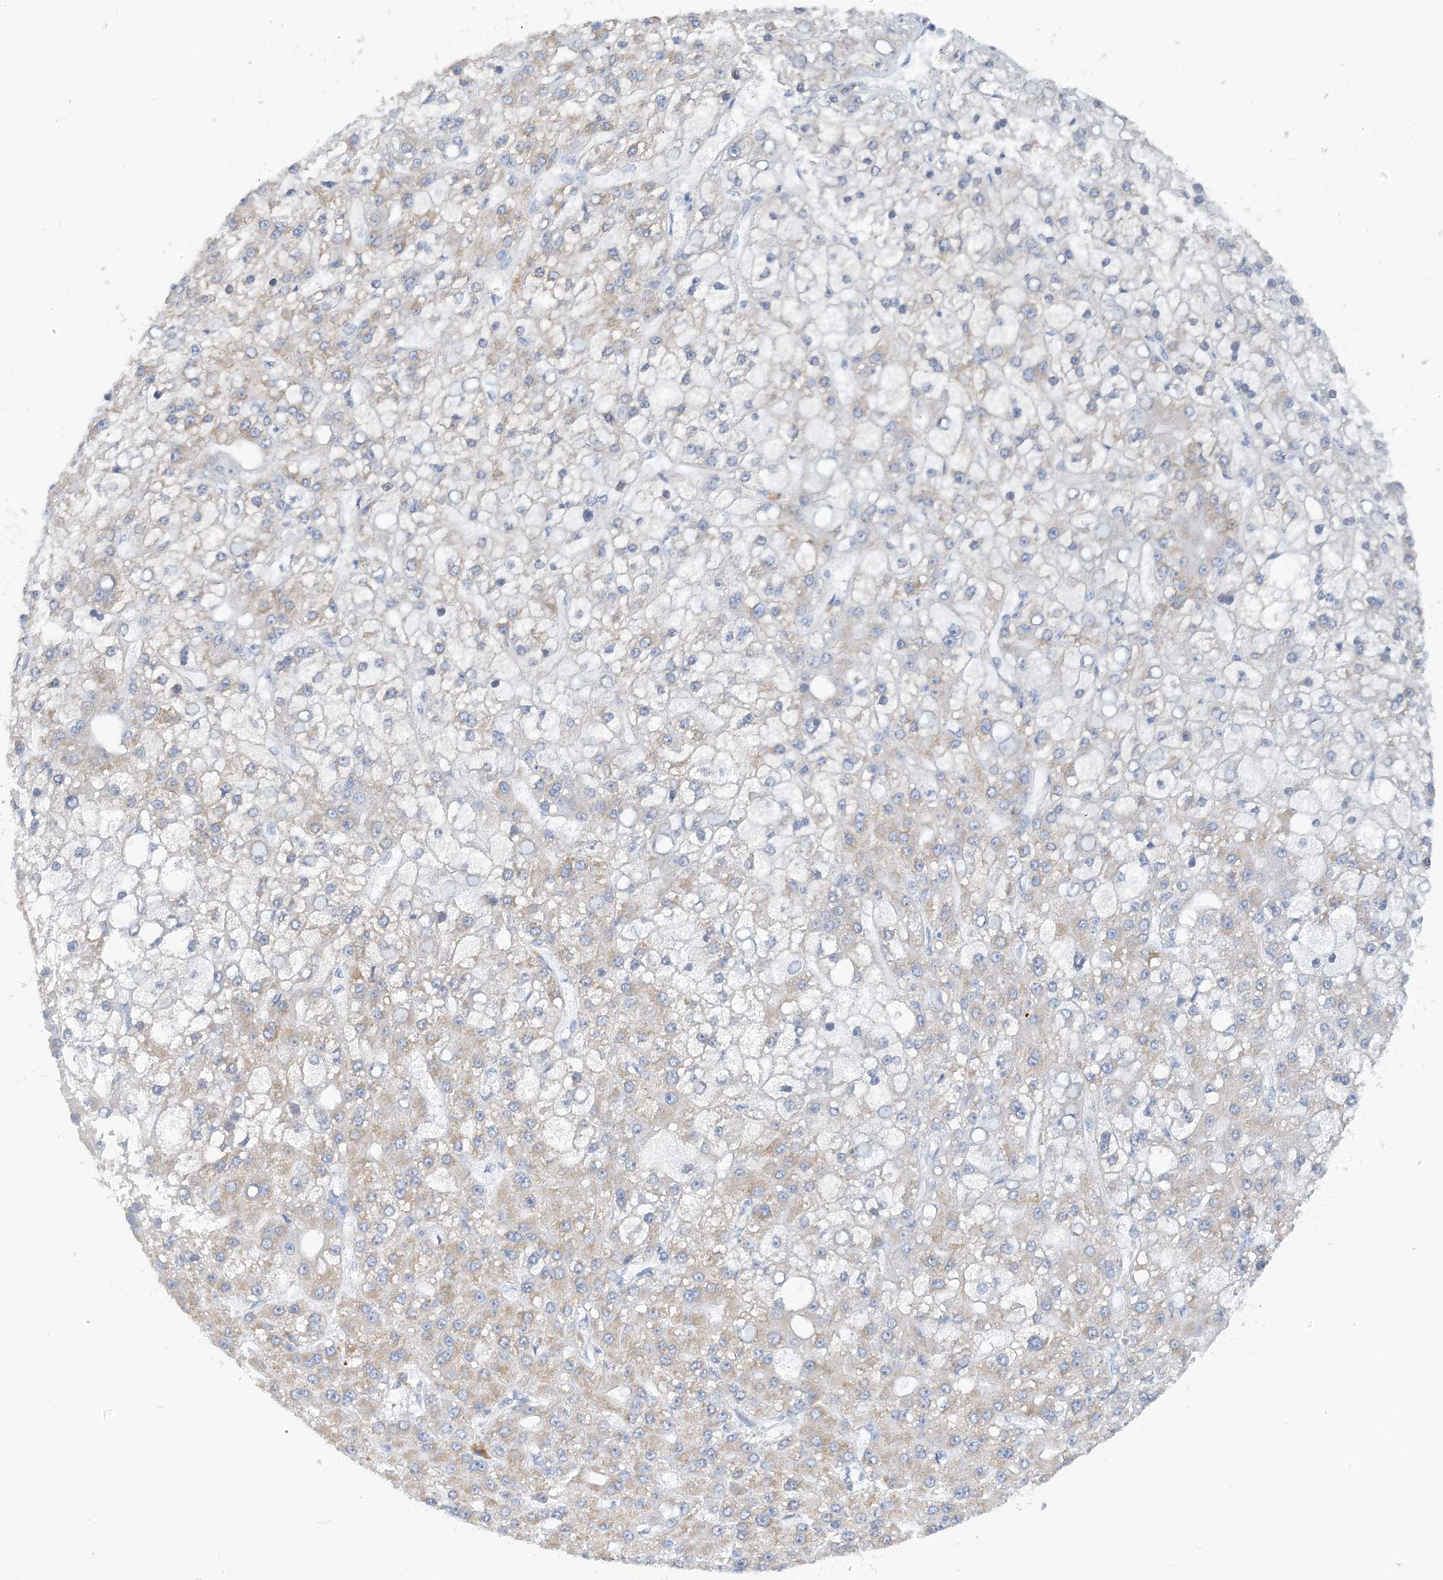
{"staining": {"intensity": "weak", "quantity": "<25%", "location": "cytoplasmic/membranous"}, "tissue": "liver cancer", "cell_type": "Tumor cells", "image_type": "cancer", "snomed": [{"axis": "morphology", "description": "Carcinoma, Hepatocellular, NOS"}, {"axis": "topography", "description": "Liver"}], "caption": "This is an immunohistochemistry micrograph of human liver cancer (hepatocellular carcinoma). There is no positivity in tumor cells.", "gene": "EIF2A", "patient": {"sex": "male", "age": 67}}